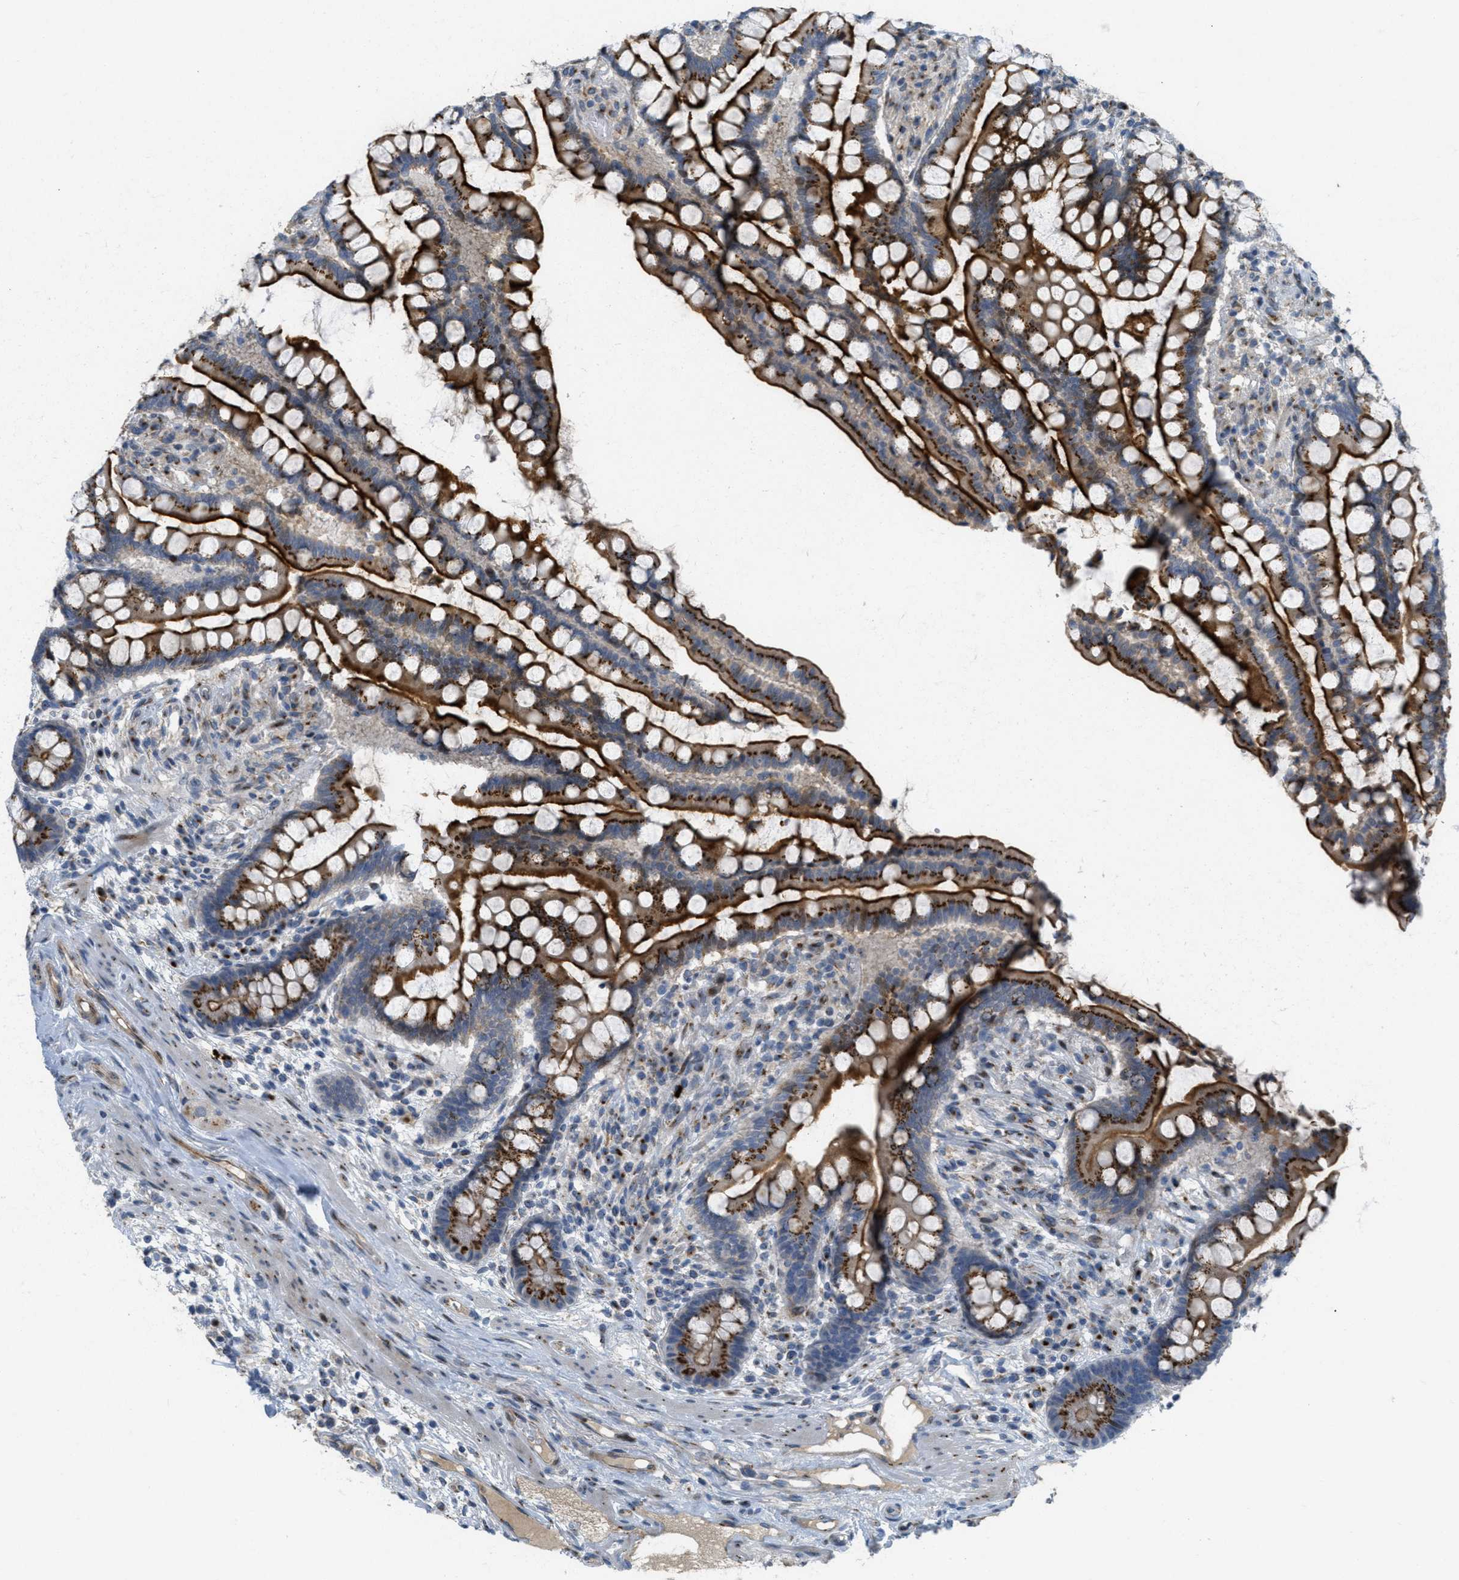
{"staining": {"intensity": "moderate", "quantity": ">75%", "location": "cytoplasmic/membranous"}, "tissue": "colon", "cell_type": "Endothelial cells", "image_type": "normal", "snomed": [{"axis": "morphology", "description": "Normal tissue, NOS"}, {"axis": "topography", "description": "Colon"}], "caption": "Immunohistochemistry staining of unremarkable colon, which shows medium levels of moderate cytoplasmic/membranous expression in about >75% of endothelial cells indicating moderate cytoplasmic/membranous protein staining. The staining was performed using DAB (brown) for protein detection and nuclei were counterstained in hematoxylin (blue).", "gene": "ZFPL1", "patient": {"sex": "male", "age": 73}}